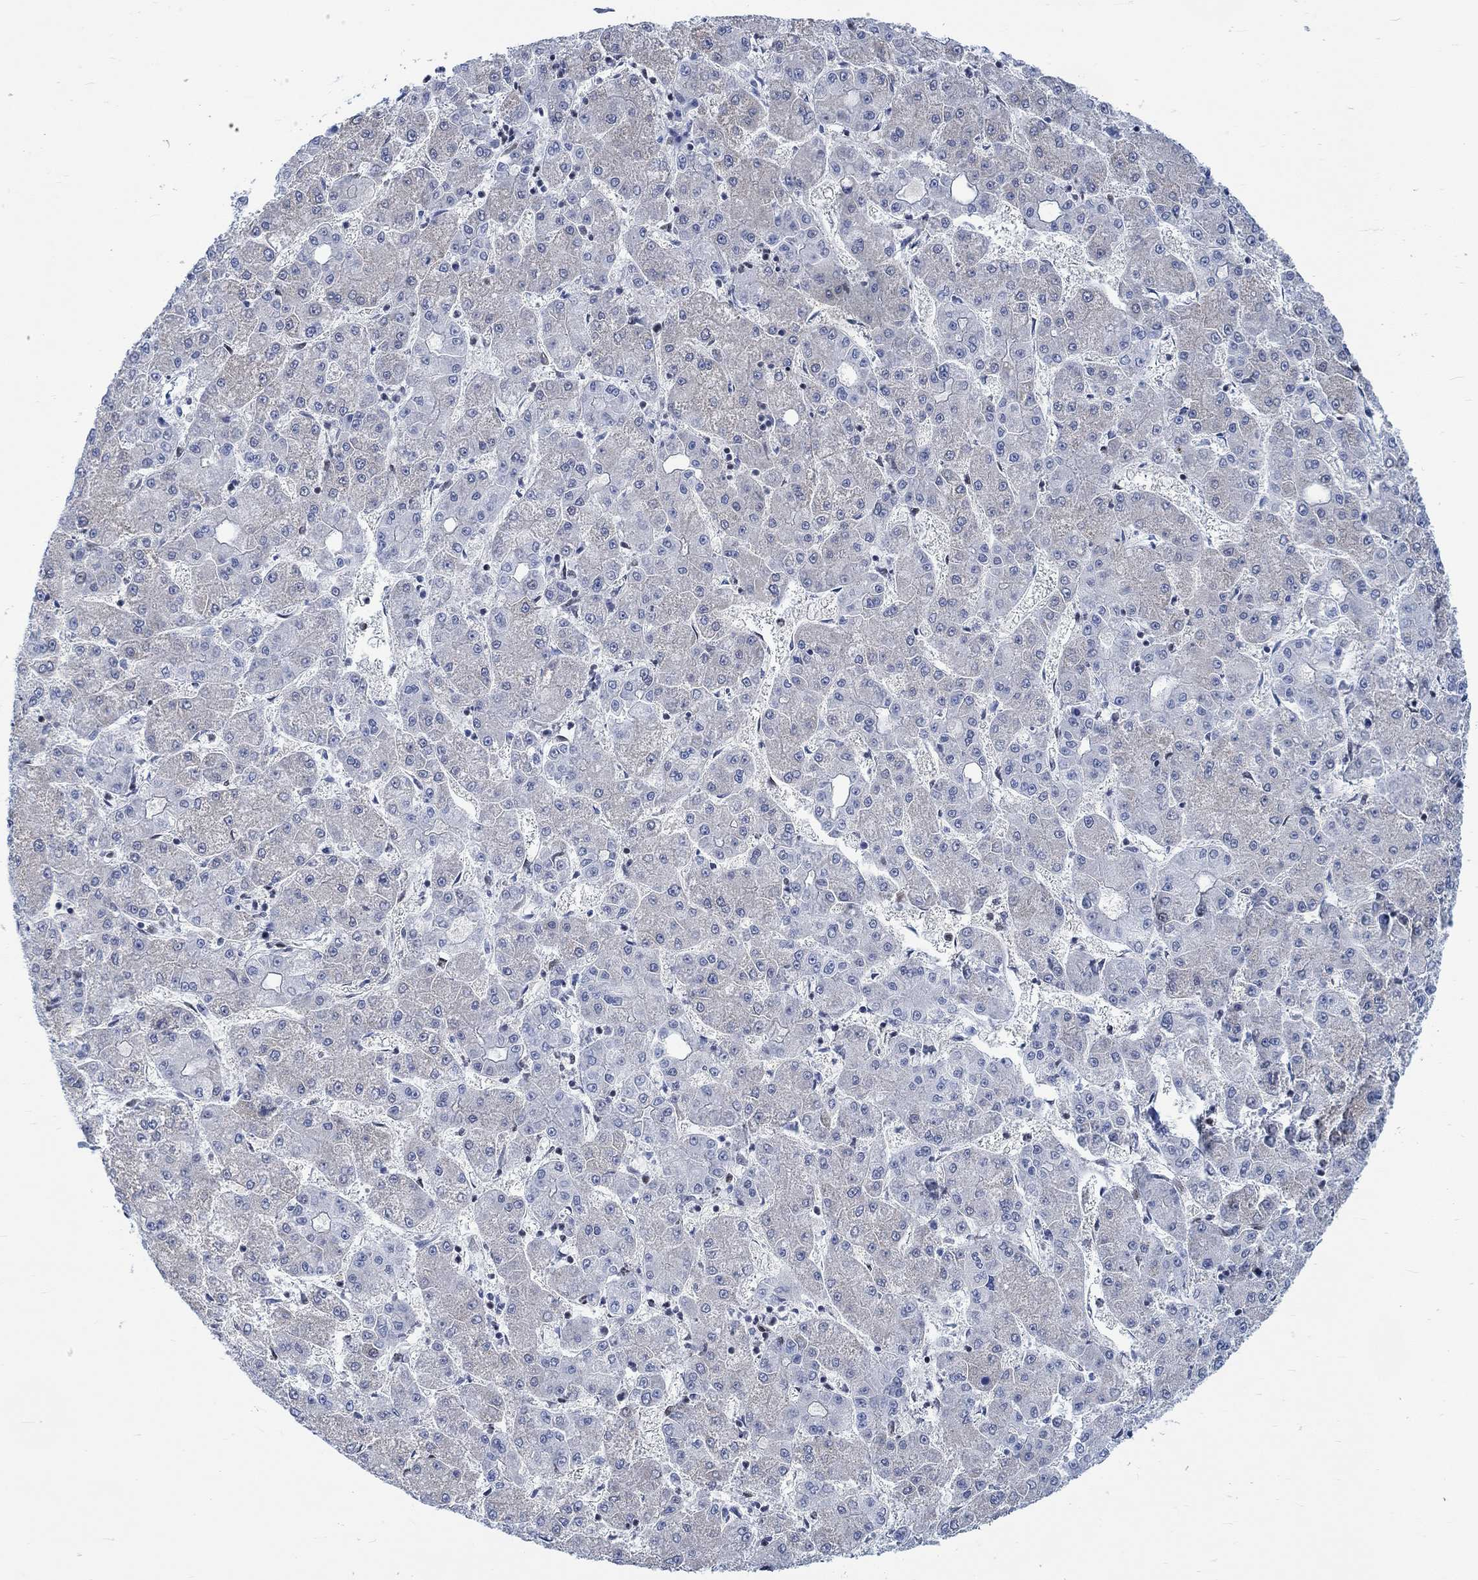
{"staining": {"intensity": "negative", "quantity": "none", "location": "none"}, "tissue": "liver cancer", "cell_type": "Tumor cells", "image_type": "cancer", "snomed": [{"axis": "morphology", "description": "Carcinoma, Hepatocellular, NOS"}, {"axis": "topography", "description": "Liver"}], "caption": "Immunohistochemistry (IHC) histopathology image of neoplastic tissue: liver hepatocellular carcinoma stained with DAB (3,3'-diaminobenzidine) demonstrates no significant protein staining in tumor cells.", "gene": "KCNH8", "patient": {"sex": "male", "age": 73}}